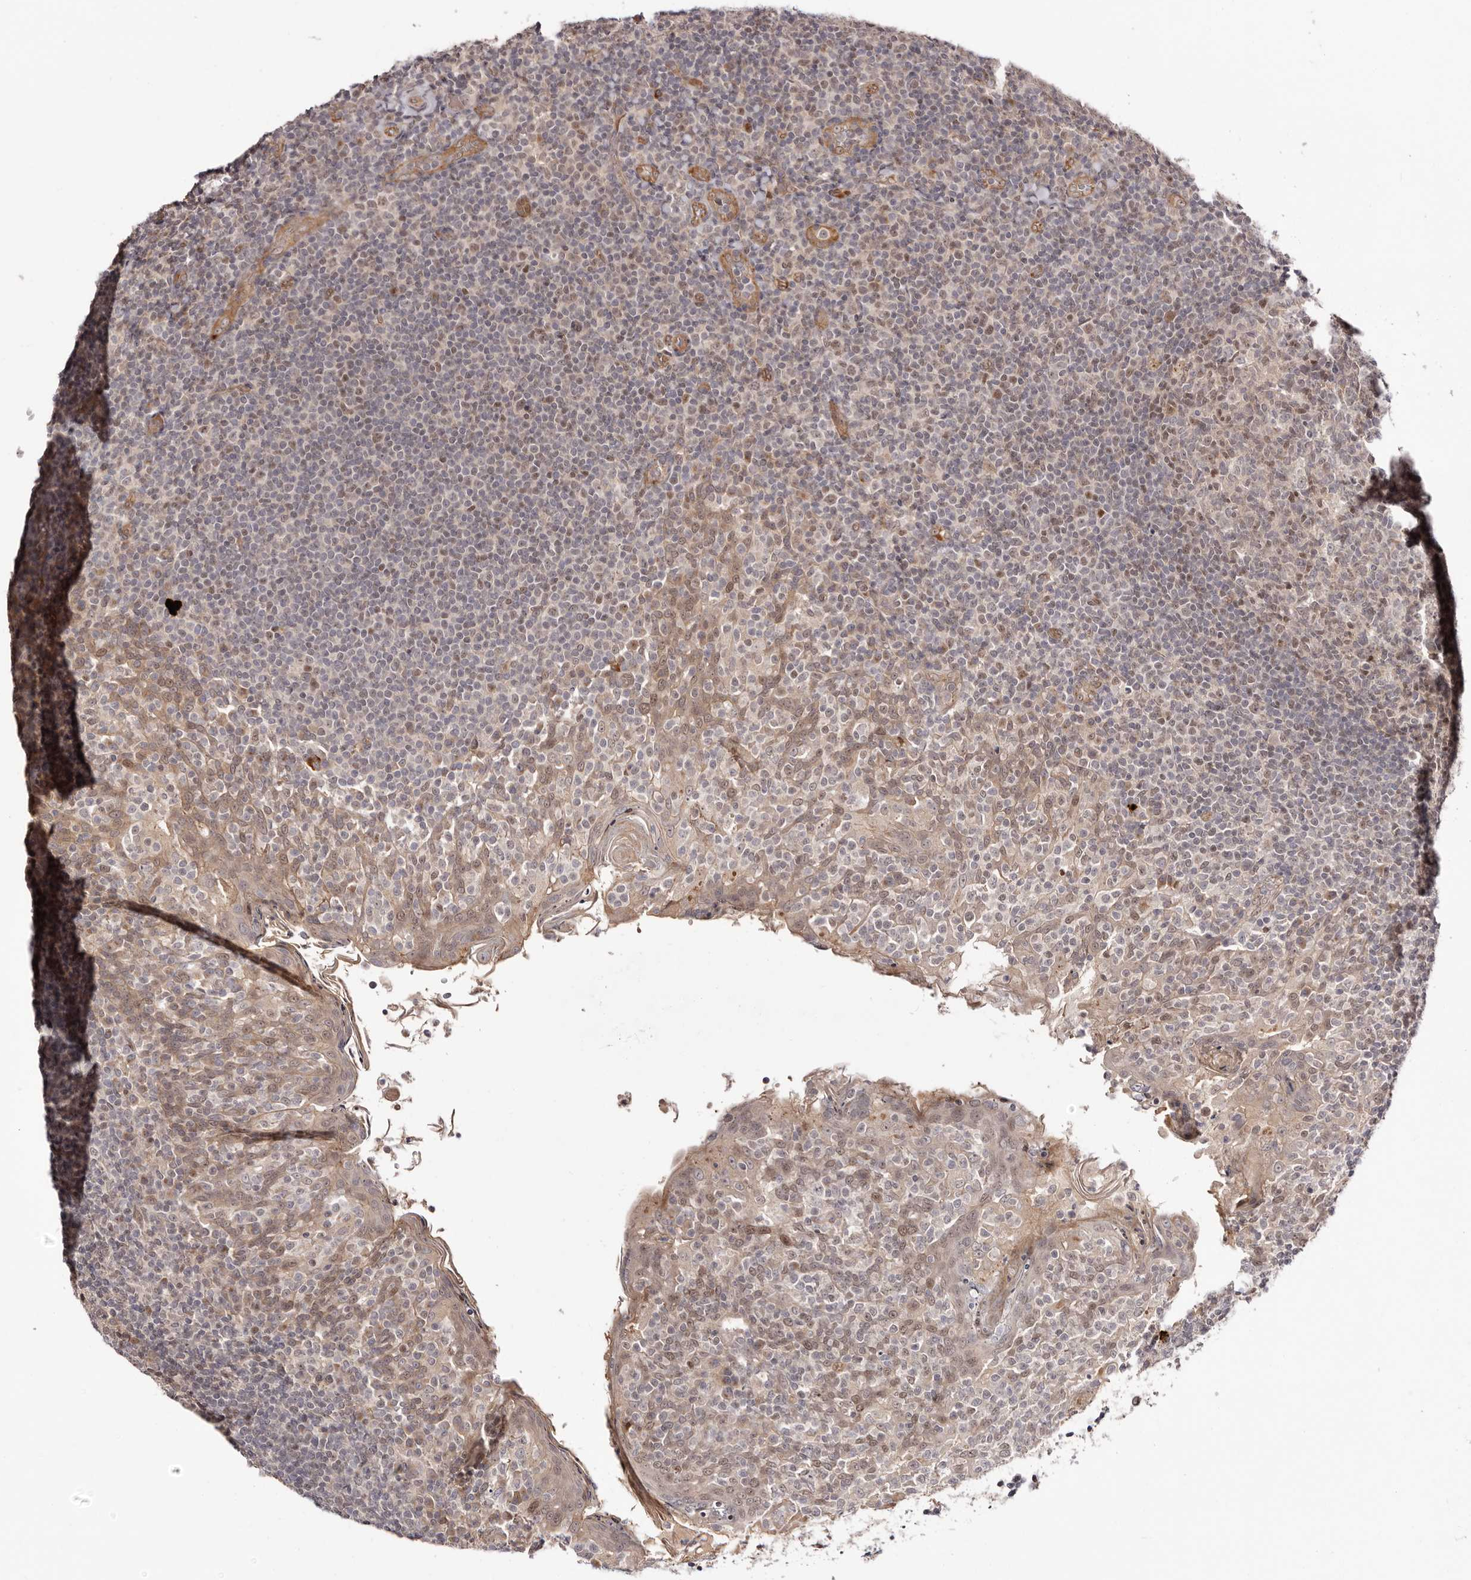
{"staining": {"intensity": "moderate", "quantity": "<25%", "location": "nuclear"}, "tissue": "tonsil", "cell_type": "Germinal center cells", "image_type": "normal", "snomed": [{"axis": "morphology", "description": "Normal tissue, NOS"}, {"axis": "topography", "description": "Tonsil"}], "caption": "Immunohistochemical staining of benign human tonsil shows low levels of moderate nuclear staining in approximately <25% of germinal center cells. The protein of interest is stained brown, and the nuclei are stained in blue (DAB IHC with brightfield microscopy, high magnification).", "gene": "EGR3", "patient": {"sex": "female", "age": 19}}